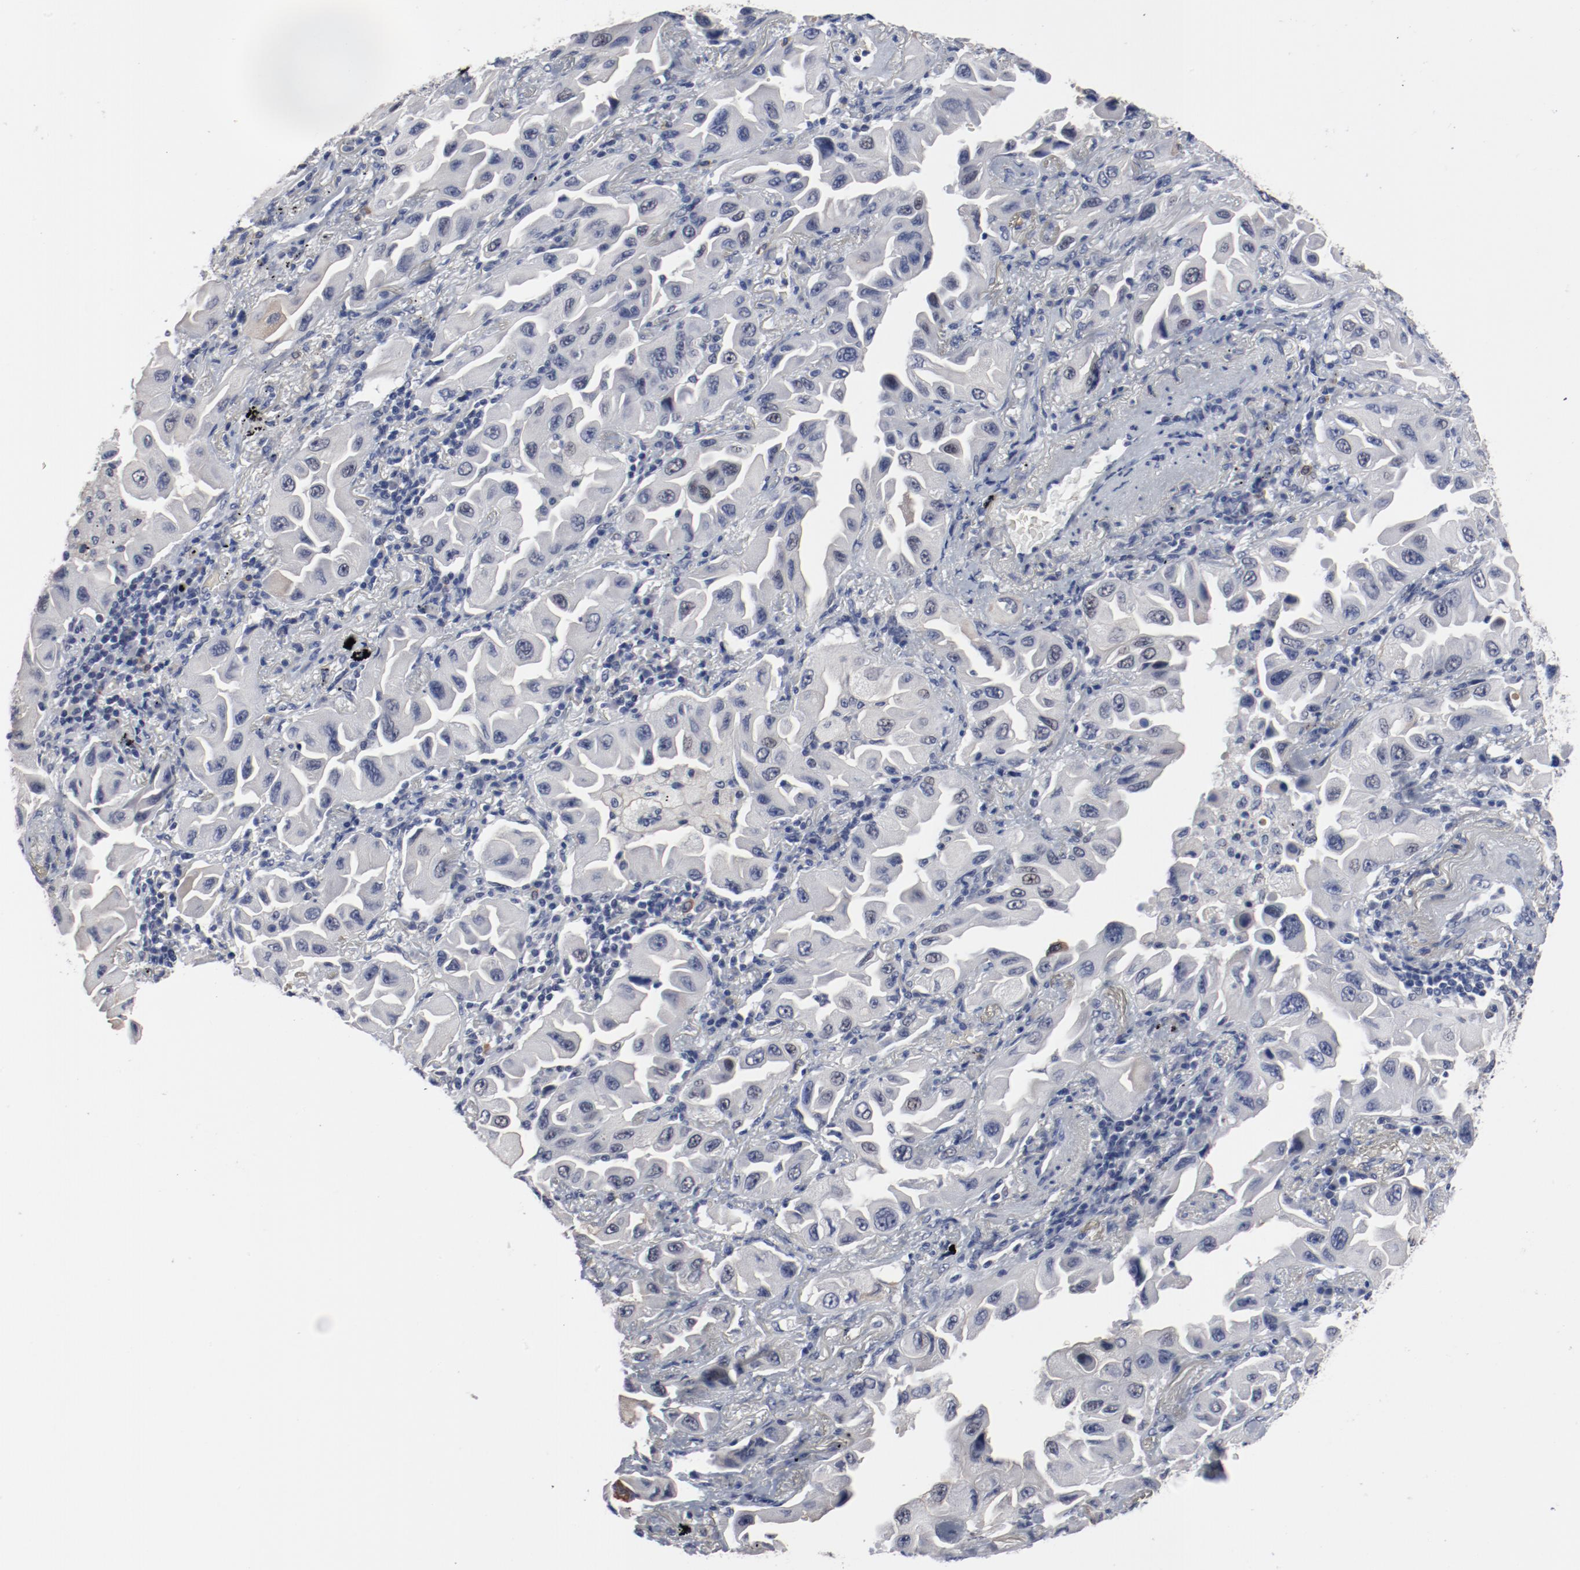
{"staining": {"intensity": "negative", "quantity": "none", "location": "none"}, "tissue": "lung cancer", "cell_type": "Tumor cells", "image_type": "cancer", "snomed": [{"axis": "morphology", "description": "Adenocarcinoma, NOS"}, {"axis": "topography", "description": "Lung"}], "caption": "IHC of adenocarcinoma (lung) demonstrates no staining in tumor cells.", "gene": "ANKLE2", "patient": {"sex": "female", "age": 65}}